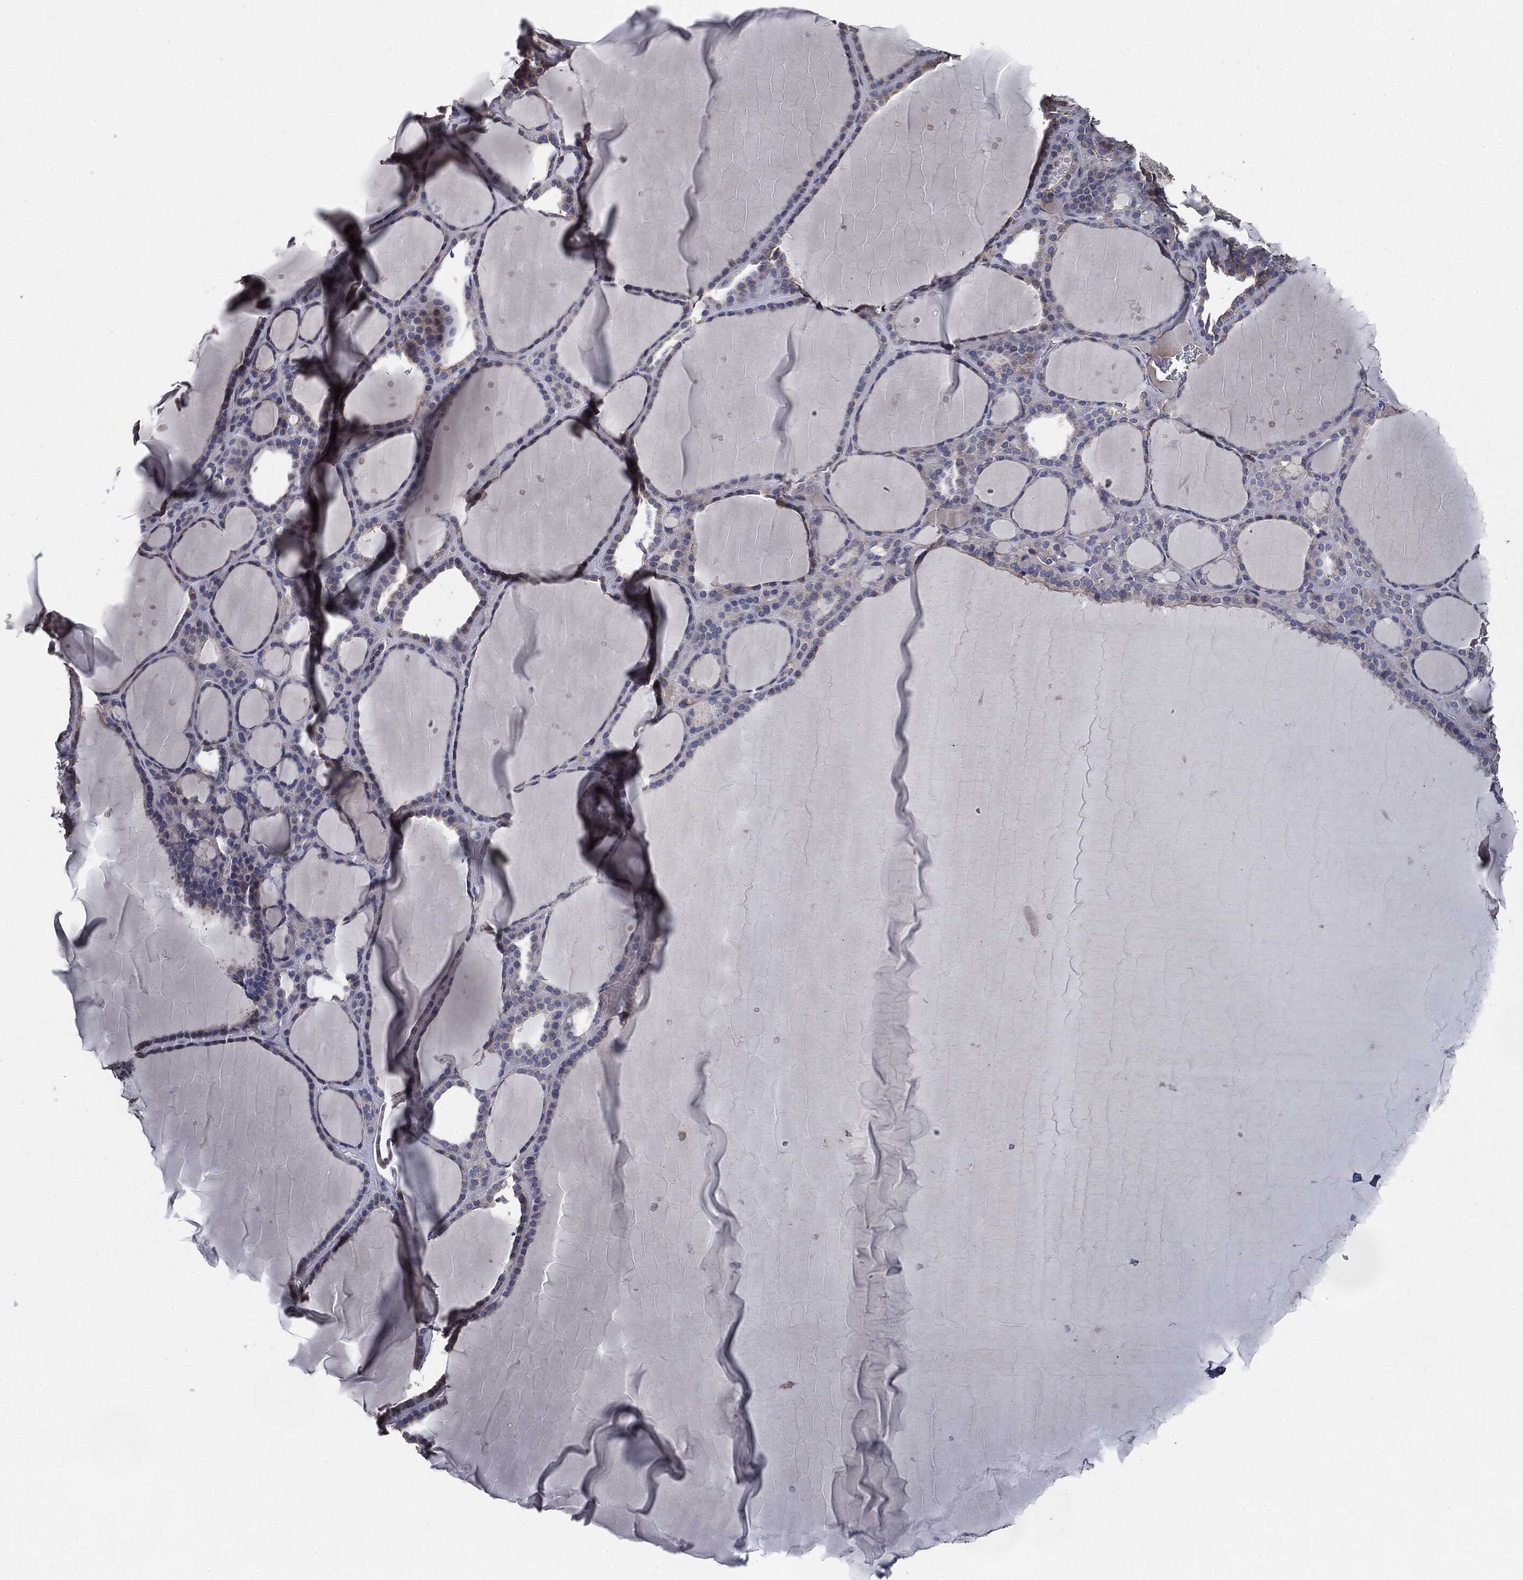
{"staining": {"intensity": "weak", "quantity": "25%-75%", "location": "cytoplasmic/membranous"}, "tissue": "thyroid gland", "cell_type": "Glandular cells", "image_type": "normal", "snomed": [{"axis": "morphology", "description": "Normal tissue, NOS"}, {"axis": "topography", "description": "Thyroid gland"}], "caption": "Protein staining demonstrates weak cytoplasmic/membranous positivity in approximately 25%-75% of glandular cells in unremarkable thyroid gland.", "gene": "MAPK6", "patient": {"sex": "male", "age": 63}}